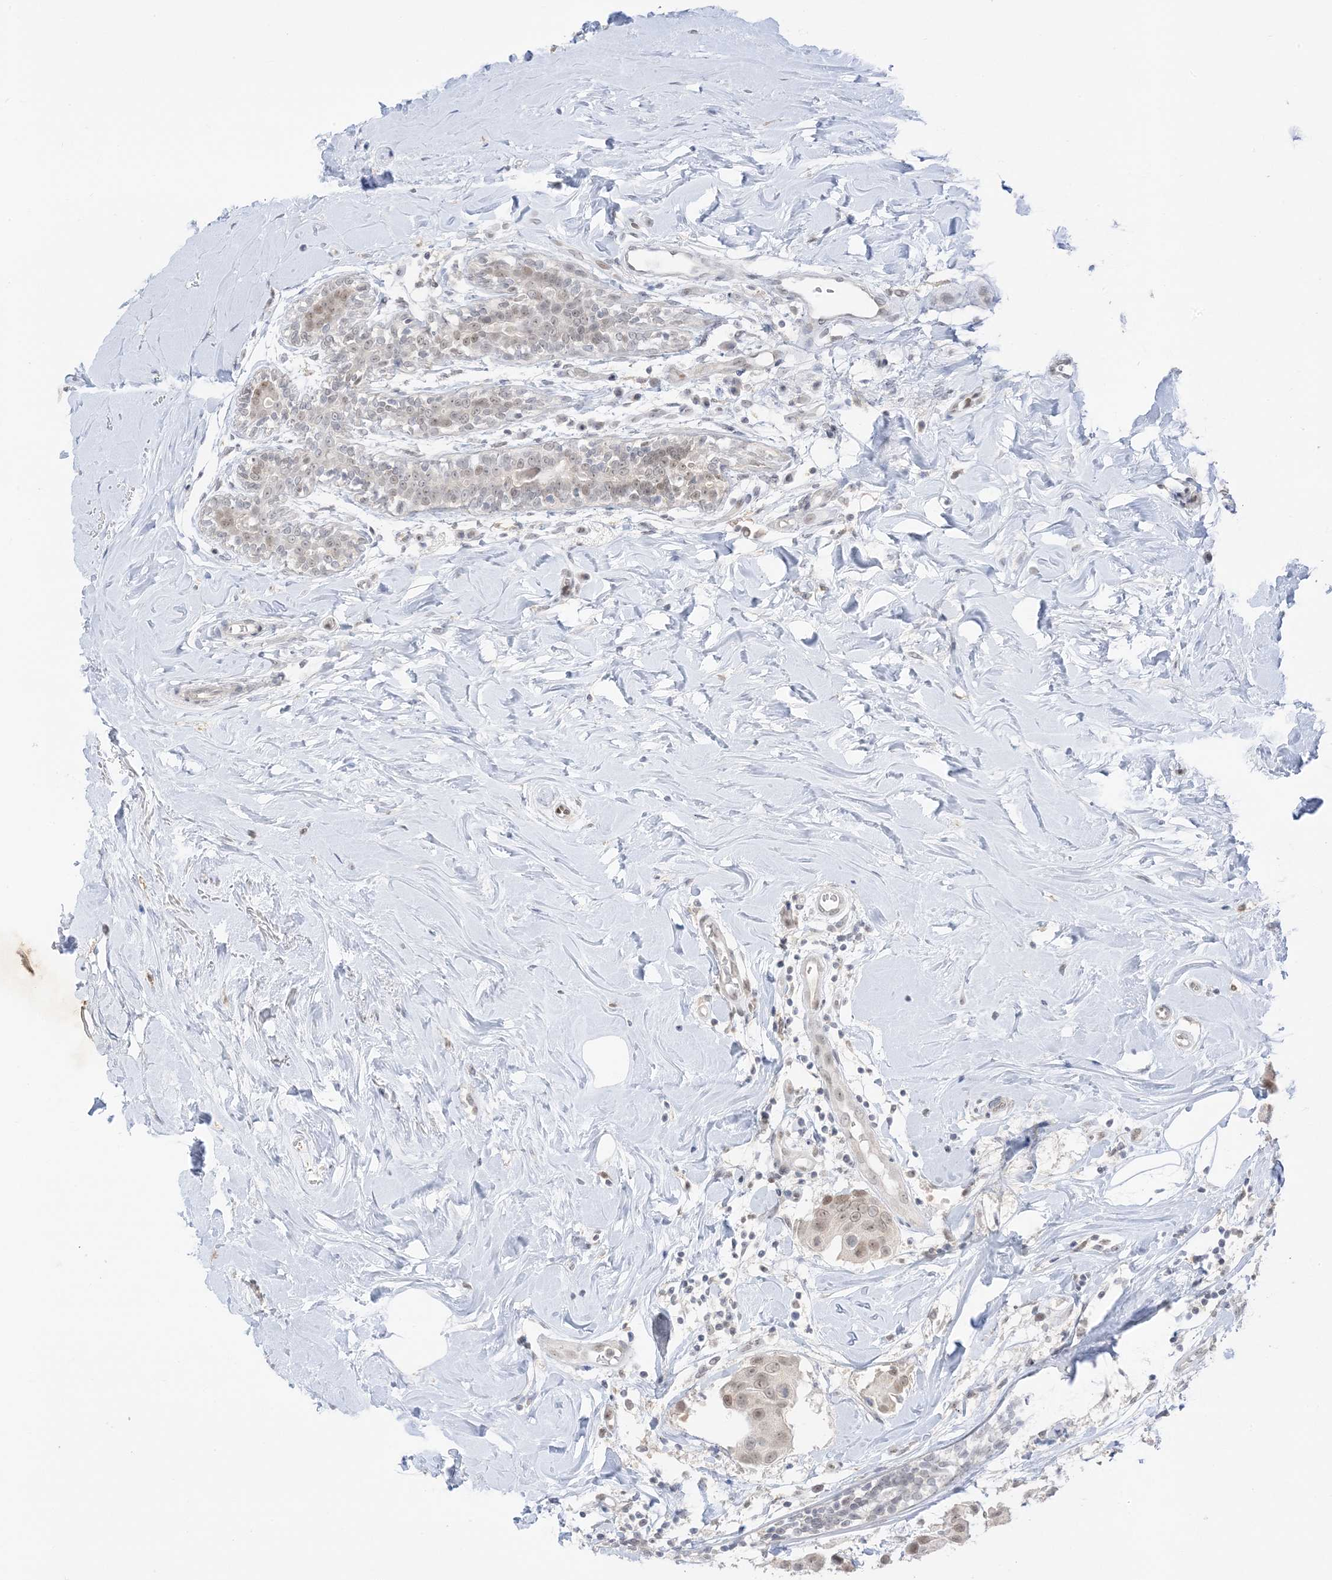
{"staining": {"intensity": "weak", "quantity": "25%-75%", "location": "nuclear"}, "tissue": "breast cancer", "cell_type": "Tumor cells", "image_type": "cancer", "snomed": [{"axis": "morphology", "description": "Normal tissue, NOS"}, {"axis": "morphology", "description": "Duct carcinoma"}, {"axis": "topography", "description": "Breast"}], "caption": "Infiltrating ductal carcinoma (breast) stained for a protein demonstrates weak nuclear positivity in tumor cells.", "gene": "MSL3", "patient": {"sex": "female", "age": 39}}